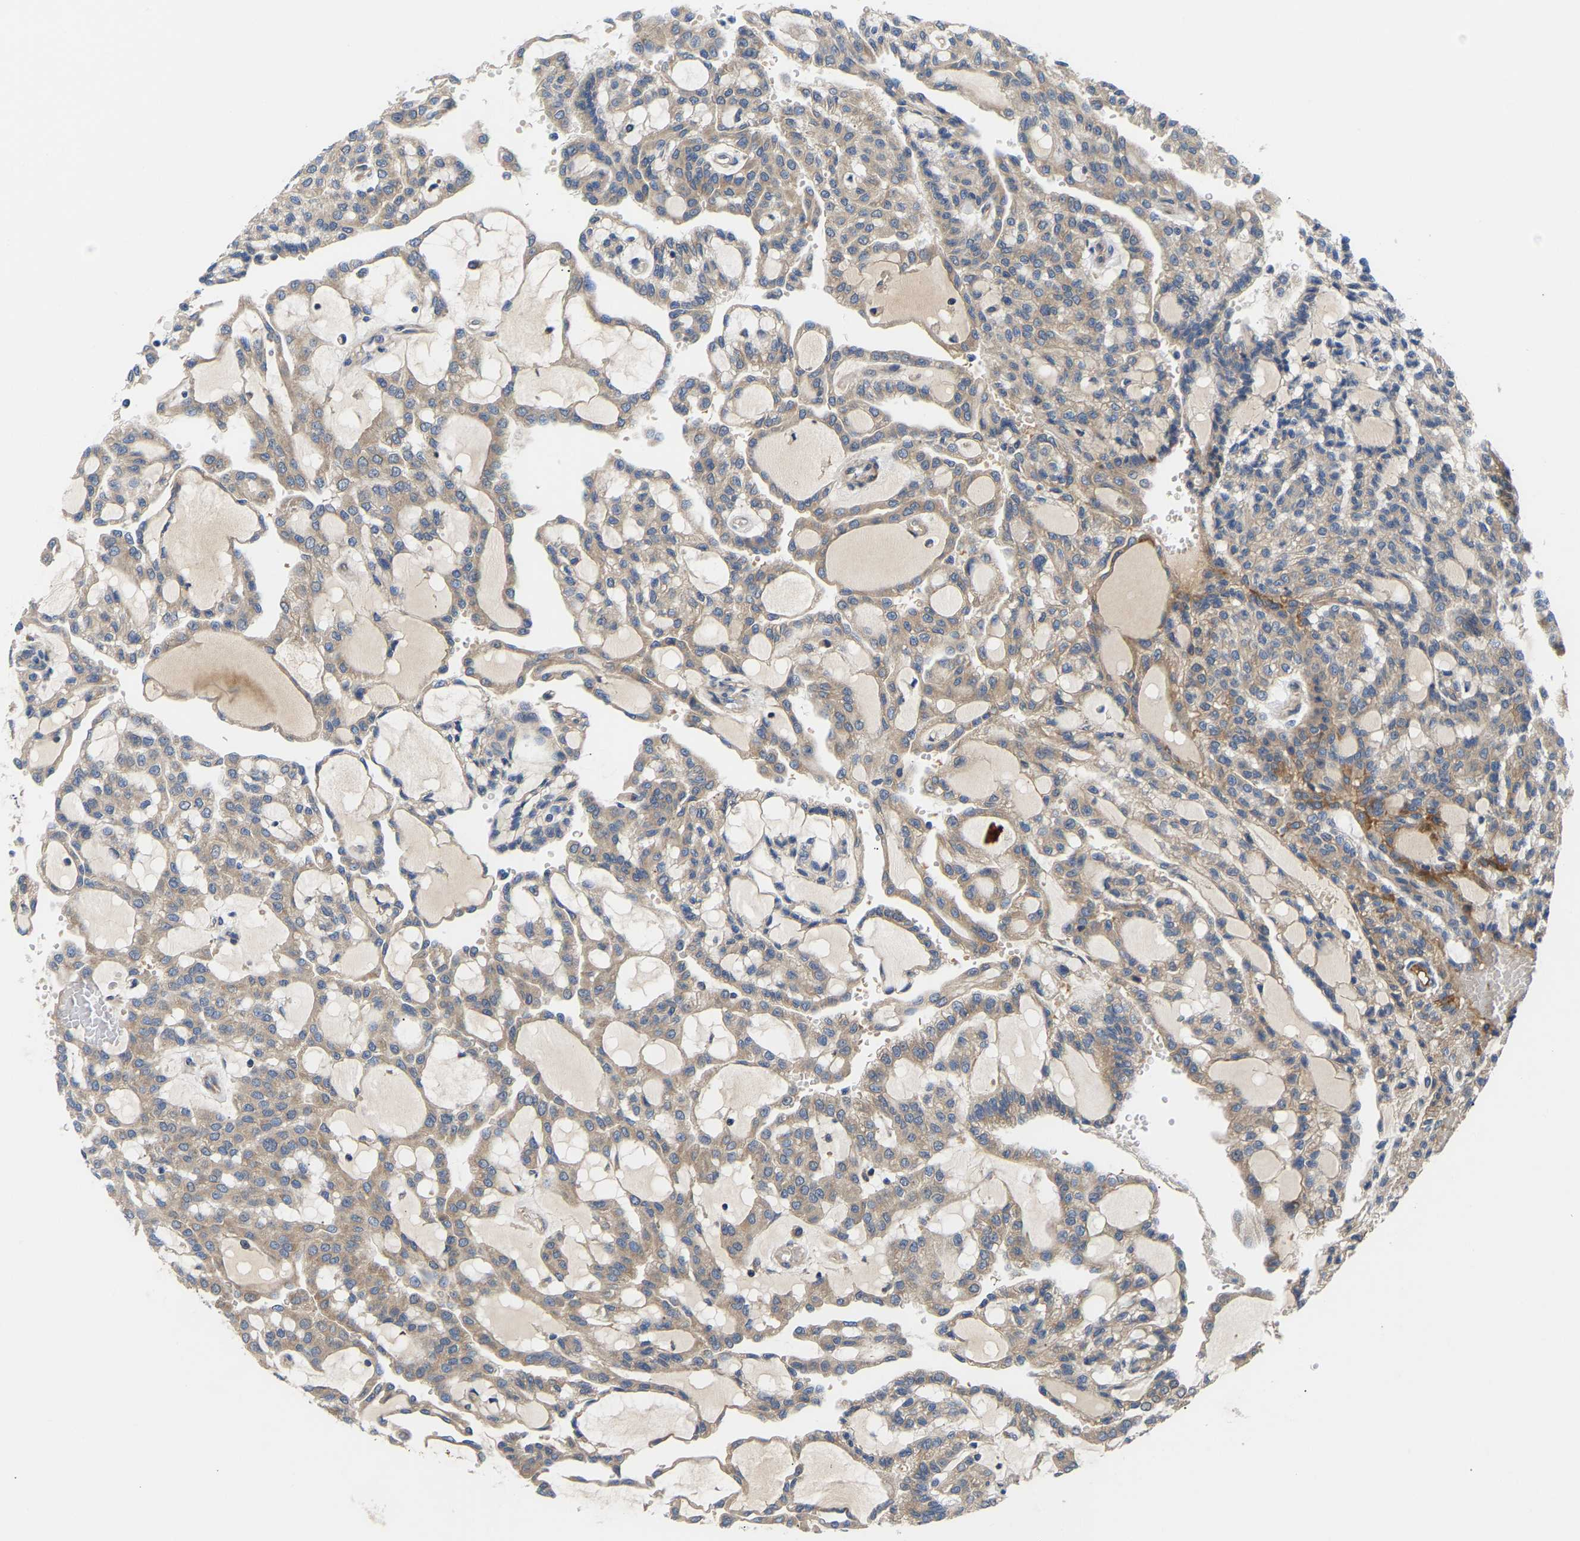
{"staining": {"intensity": "weak", "quantity": "25%-75%", "location": "cytoplasmic/membranous"}, "tissue": "renal cancer", "cell_type": "Tumor cells", "image_type": "cancer", "snomed": [{"axis": "morphology", "description": "Adenocarcinoma, NOS"}, {"axis": "topography", "description": "Kidney"}], "caption": "Human renal cancer (adenocarcinoma) stained with a protein marker reveals weak staining in tumor cells.", "gene": "AIMP2", "patient": {"sex": "male", "age": 63}}